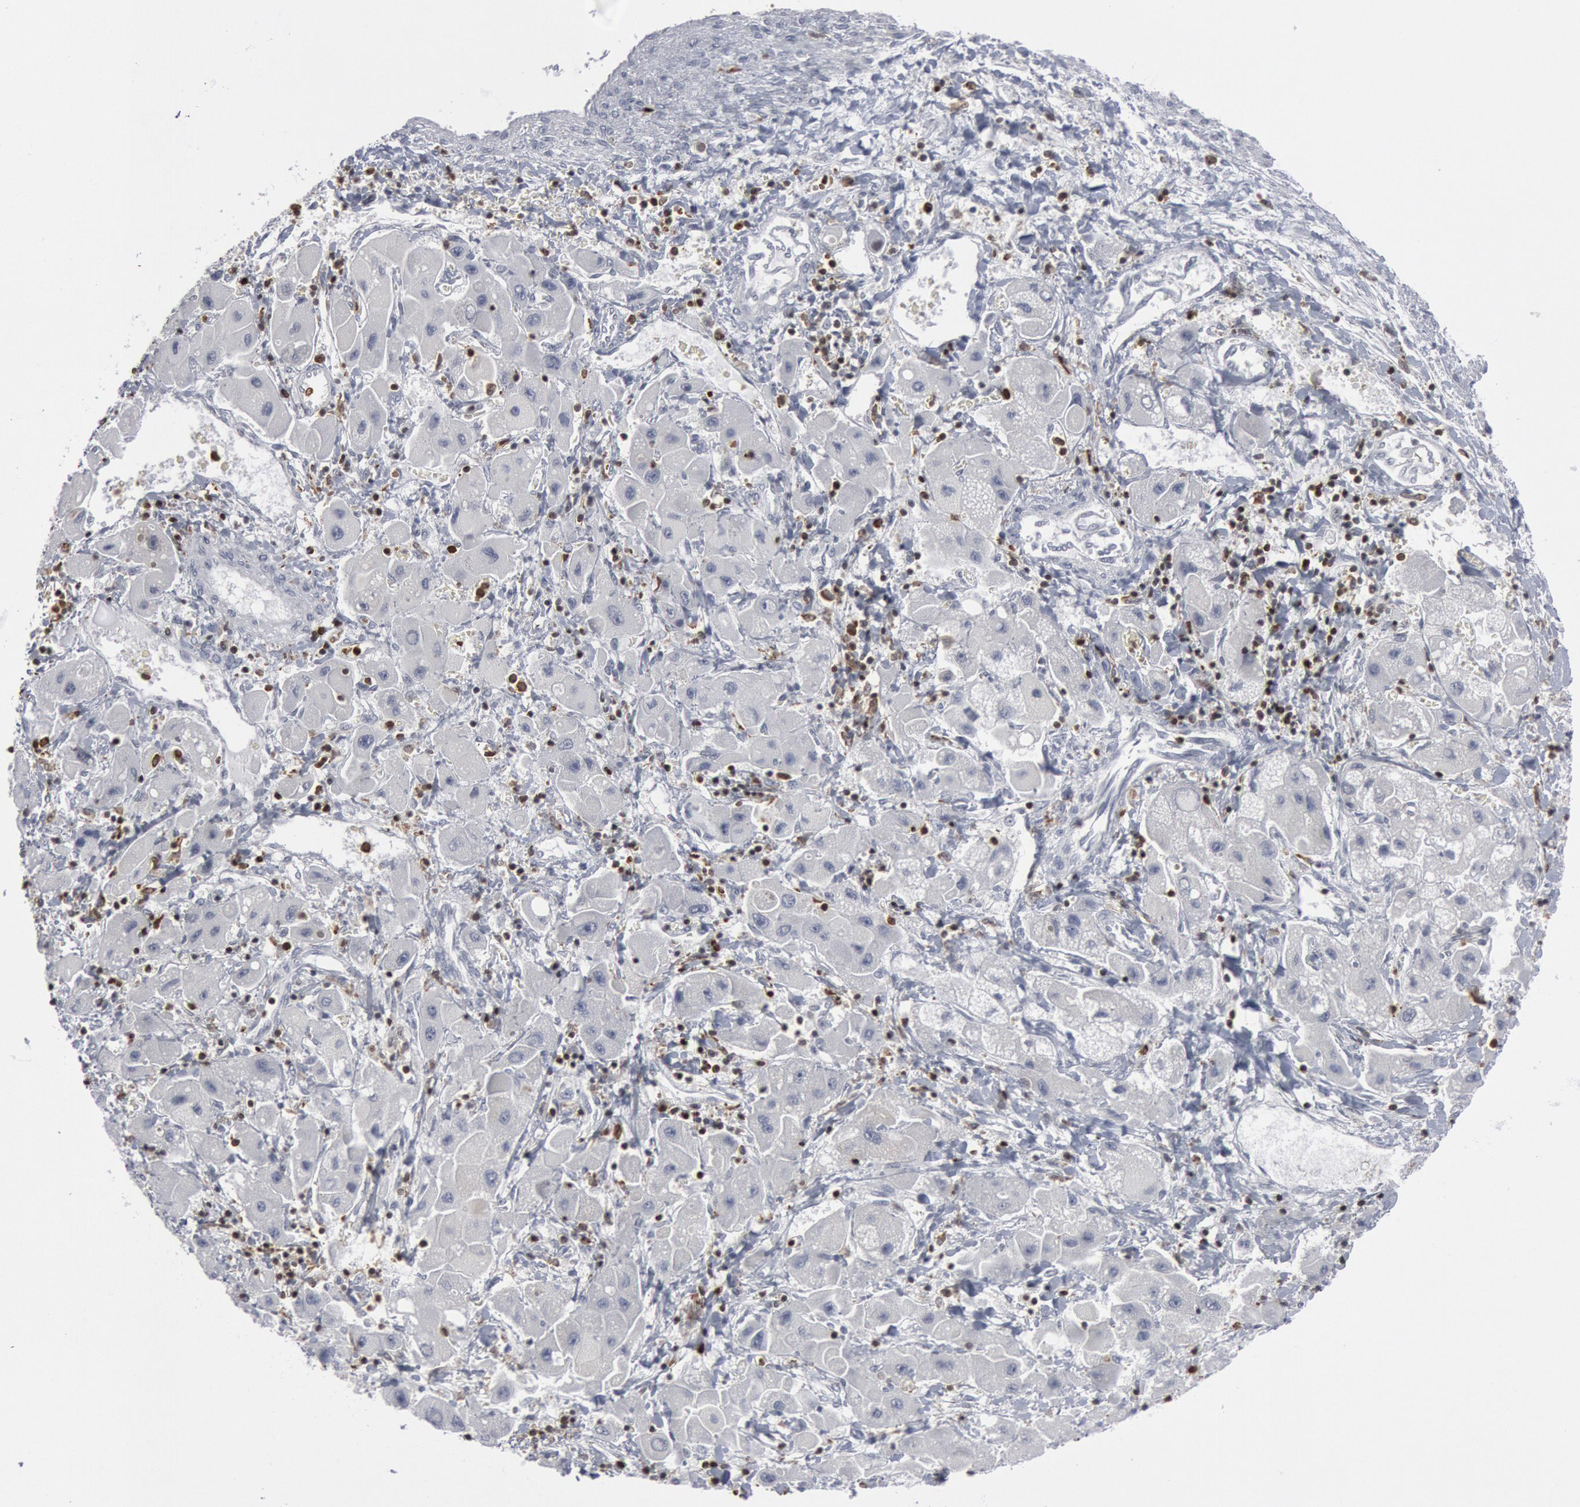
{"staining": {"intensity": "negative", "quantity": "none", "location": "none"}, "tissue": "liver cancer", "cell_type": "Tumor cells", "image_type": "cancer", "snomed": [{"axis": "morphology", "description": "Carcinoma, Hepatocellular, NOS"}, {"axis": "topography", "description": "Liver"}], "caption": "Immunohistochemistry image of human hepatocellular carcinoma (liver) stained for a protein (brown), which shows no staining in tumor cells.", "gene": "PTPN6", "patient": {"sex": "male", "age": 24}}